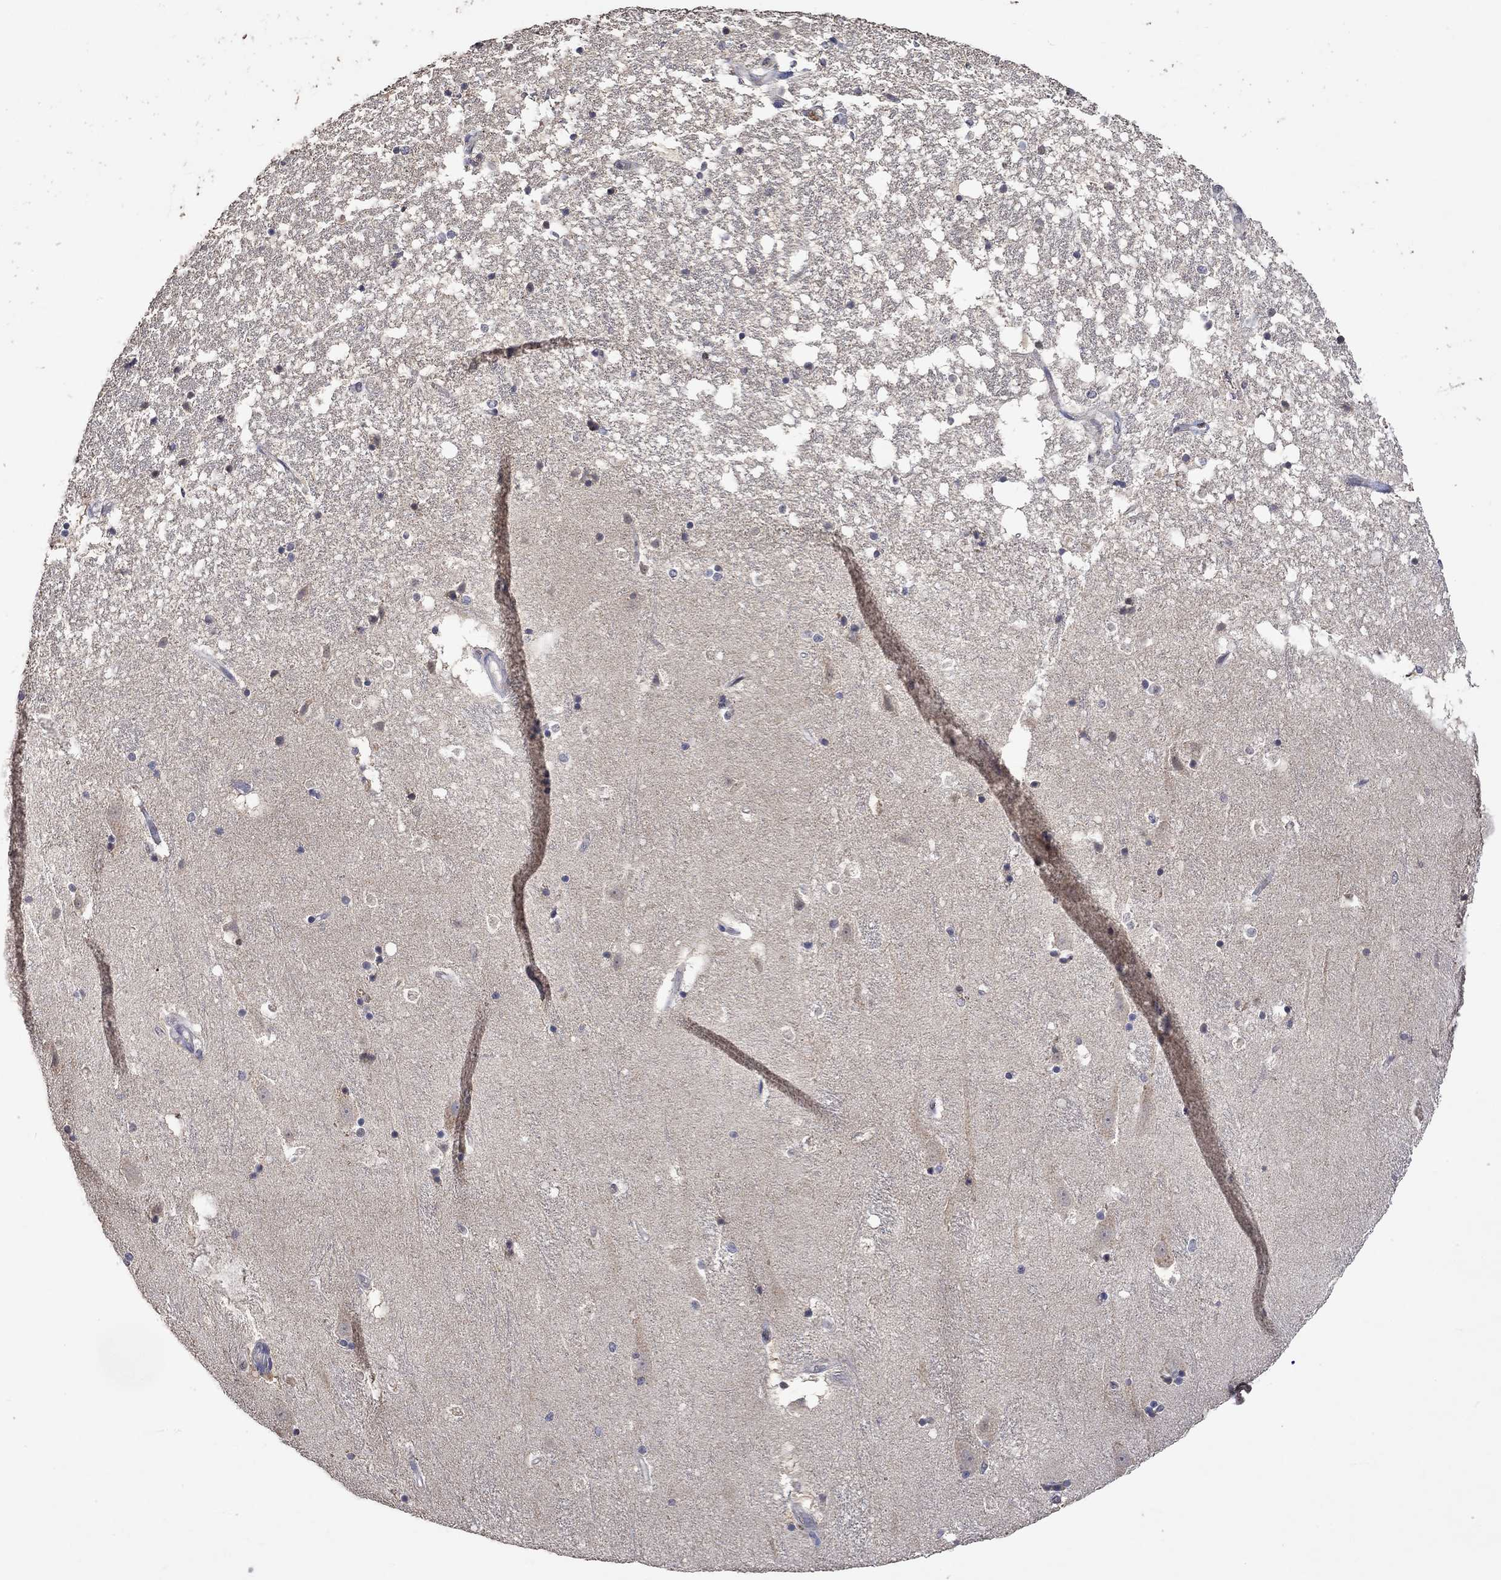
{"staining": {"intensity": "negative", "quantity": "none", "location": "none"}, "tissue": "hippocampus", "cell_type": "Glial cells", "image_type": "normal", "snomed": [{"axis": "morphology", "description": "Normal tissue, NOS"}, {"axis": "topography", "description": "Hippocampus"}], "caption": "Immunohistochemistry (IHC) of normal human hippocampus reveals no positivity in glial cells.", "gene": "PTPN20", "patient": {"sex": "male", "age": 49}}